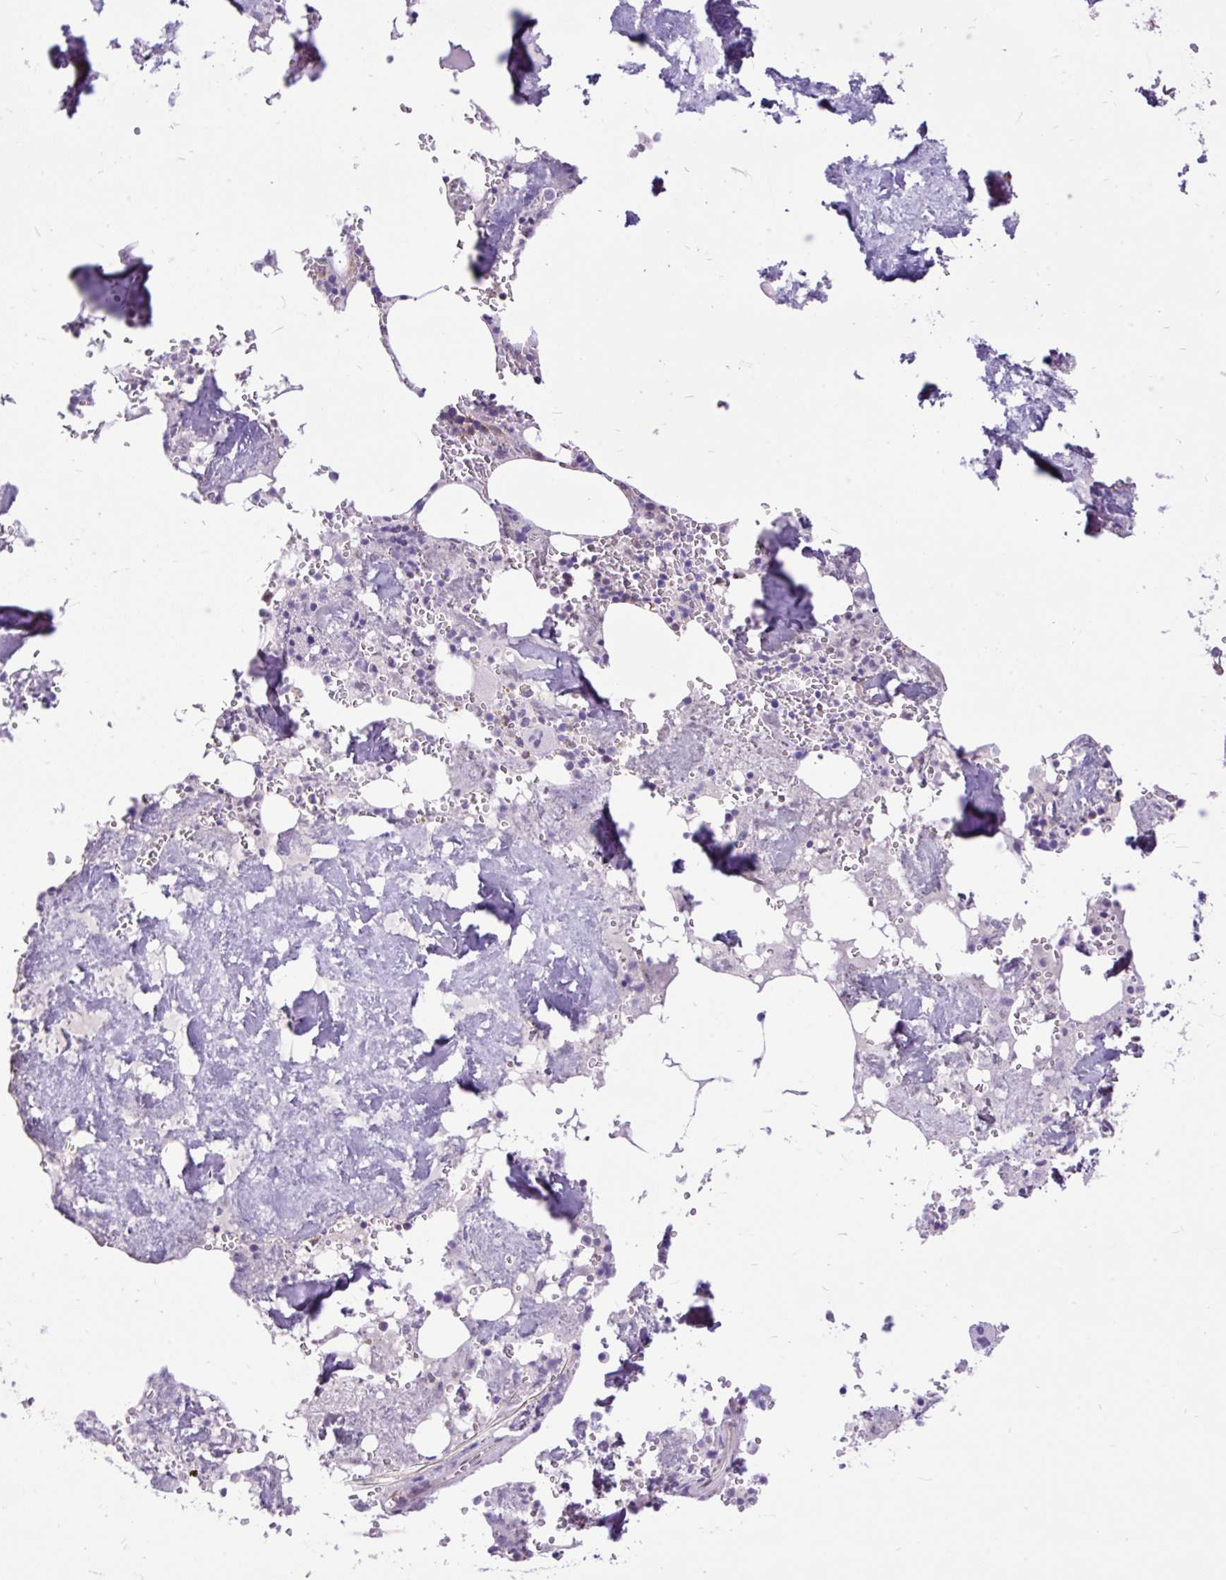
{"staining": {"intensity": "negative", "quantity": "none", "location": "none"}, "tissue": "bone marrow", "cell_type": "Hematopoietic cells", "image_type": "normal", "snomed": [{"axis": "morphology", "description": "Normal tissue, NOS"}, {"axis": "topography", "description": "Bone marrow"}], "caption": "A high-resolution image shows immunohistochemistry staining of normal bone marrow, which shows no significant expression in hematopoietic cells. (Stains: DAB IHC with hematoxylin counter stain, Microscopy: brightfield microscopy at high magnification).", "gene": "TRIM17", "patient": {"sex": "male", "age": 54}}